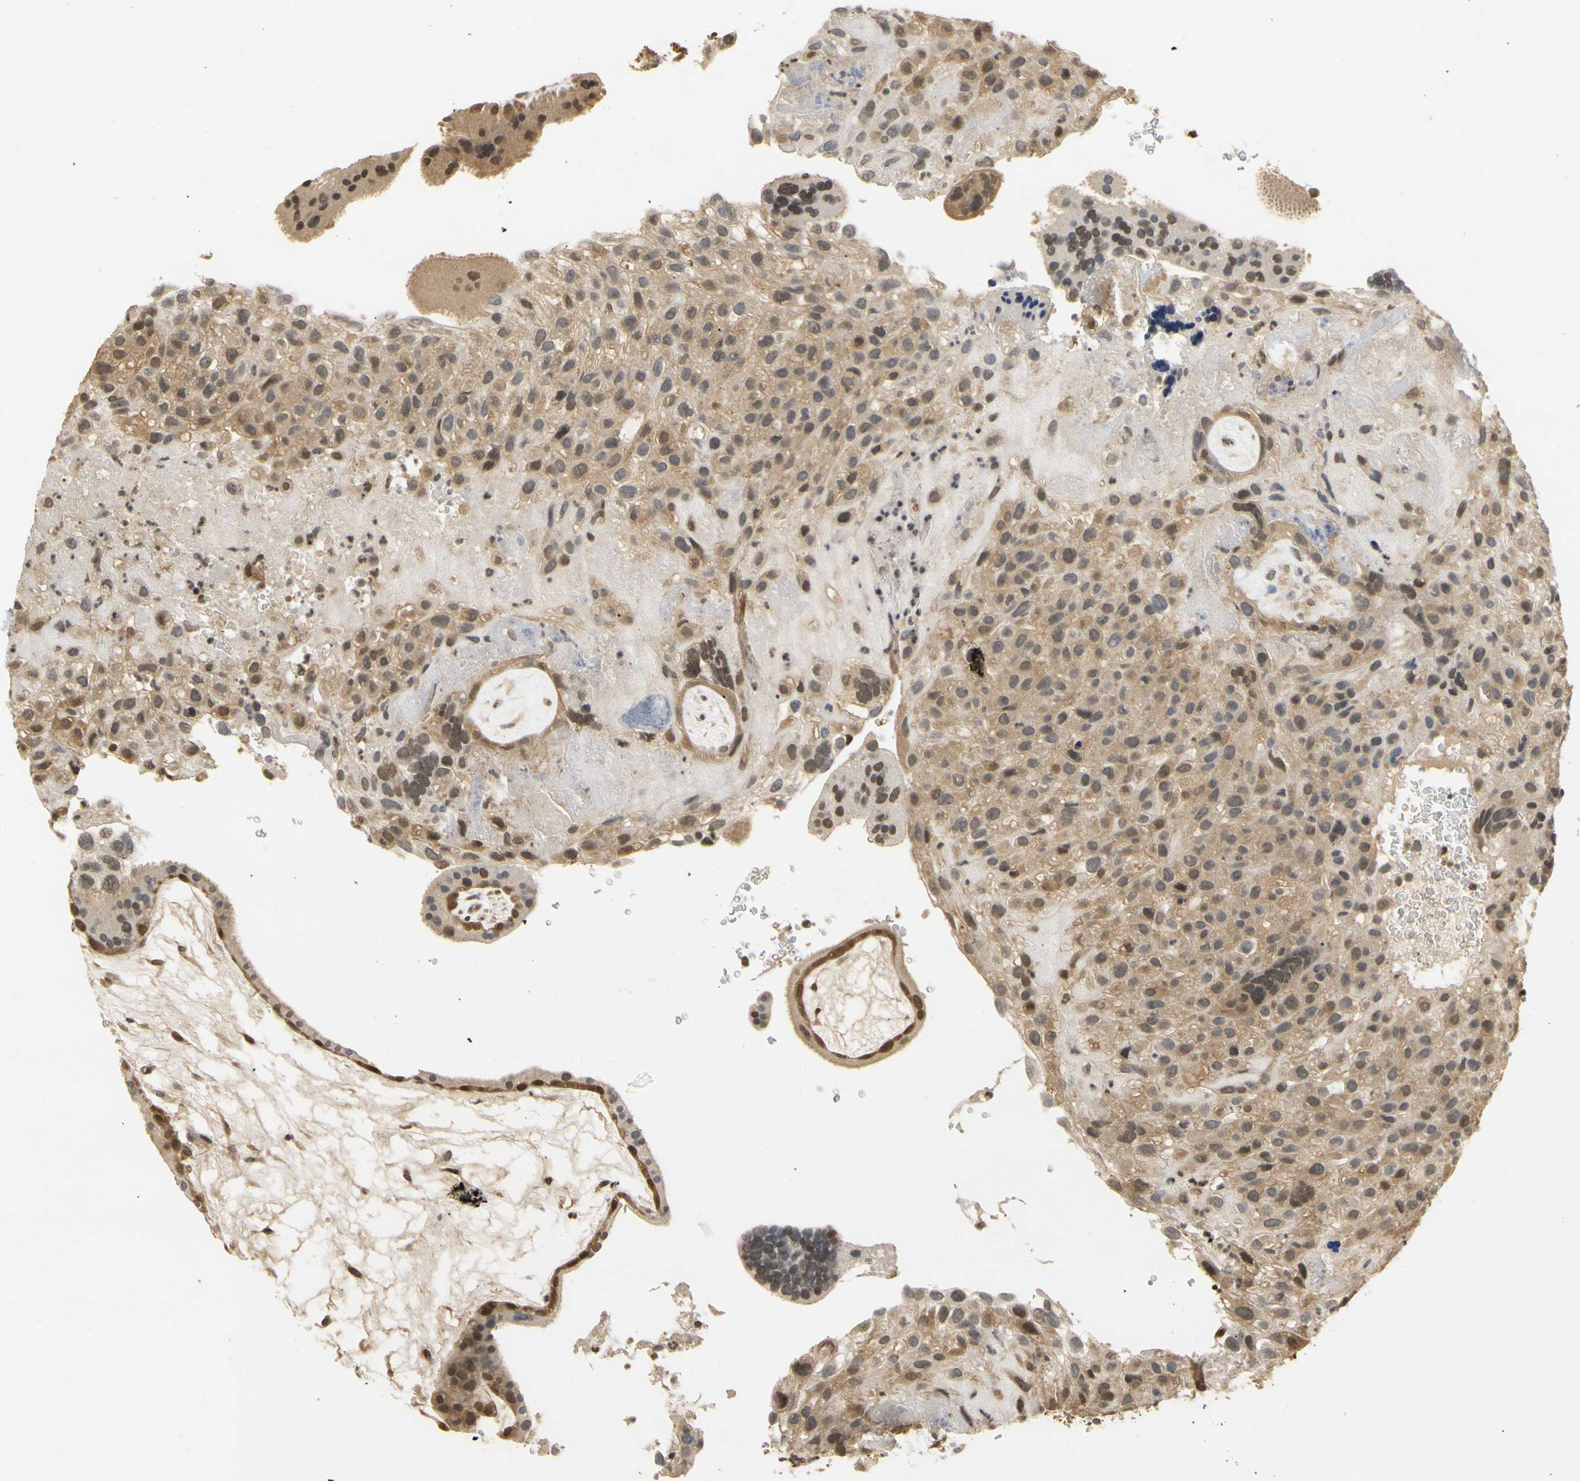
{"staining": {"intensity": "moderate", "quantity": "25%-75%", "location": "cytoplasmic/membranous,nuclear"}, "tissue": "placenta", "cell_type": "Trophoblastic cells", "image_type": "normal", "snomed": [{"axis": "morphology", "description": "Normal tissue, NOS"}, {"axis": "topography", "description": "Placenta"}], "caption": "Immunohistochemical staining of unremarkable human placenta displays medium levels of moderate cytoplasmic/membranous,nuclear positivity in about 25%-75% of trophoblastic cells.", "gene": "SOD1", "patient": {"sex": "female", "age": 19}}